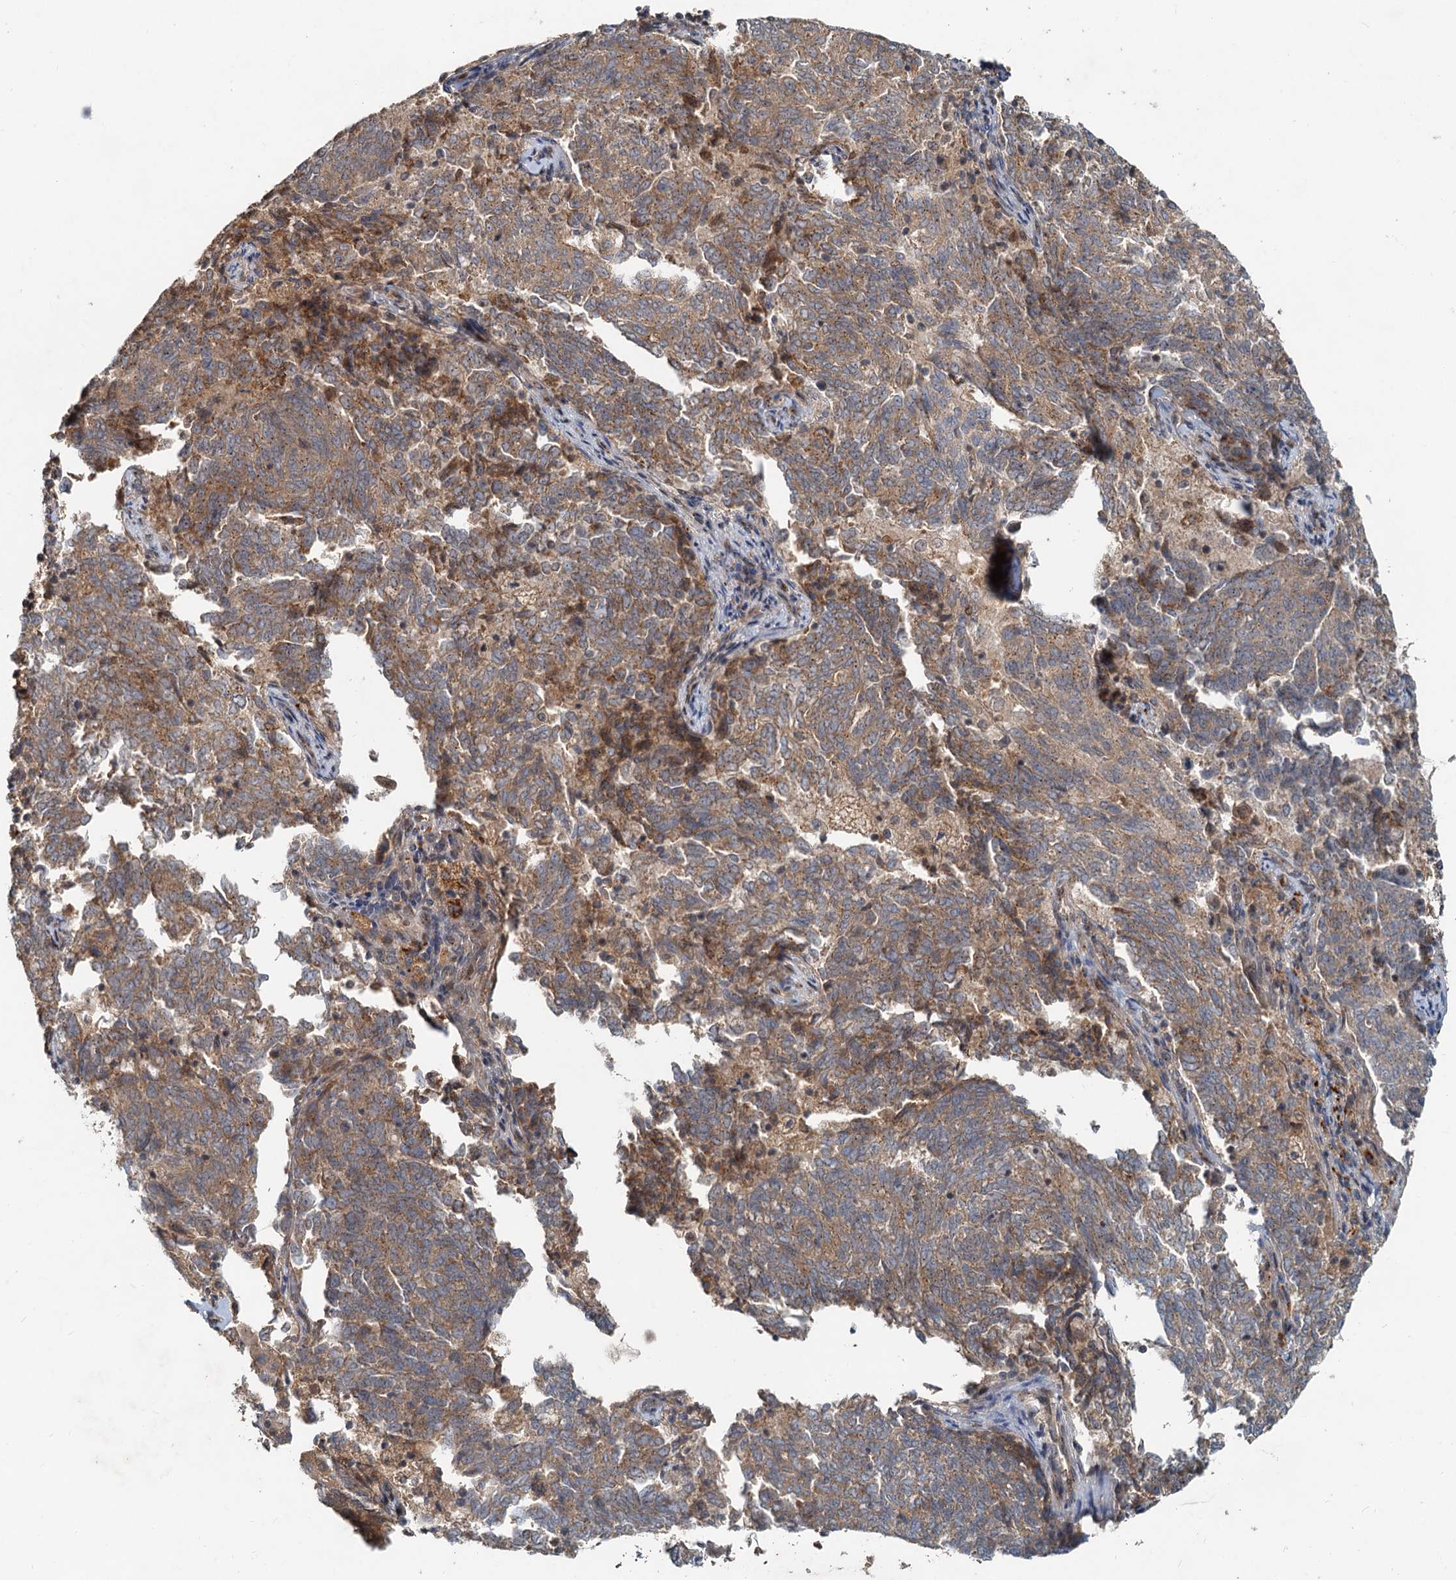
{"staining": {"intensity": "moderate", "quantity": ">75%", "location": "cytoplasmic/membranous"}, "tissue": "endometrial cancer", "cell_type": "Tumor cells", "image_type": "cancer", "snomed": [{"axis": "morphology", "description": "Adenocarcinoma, NOS"}, {"axis": "topography", "description": "Endometrium"}], "caption": "A histopathology image showing moderate cytoplasmic/membranous positivity in about >75% of tumor cells in adenocarcinoma (endometrial), as visualized by brown immunohistochemical staining.", "gene": "CEP68", "patient": {"sex": "female", "age": 80}}